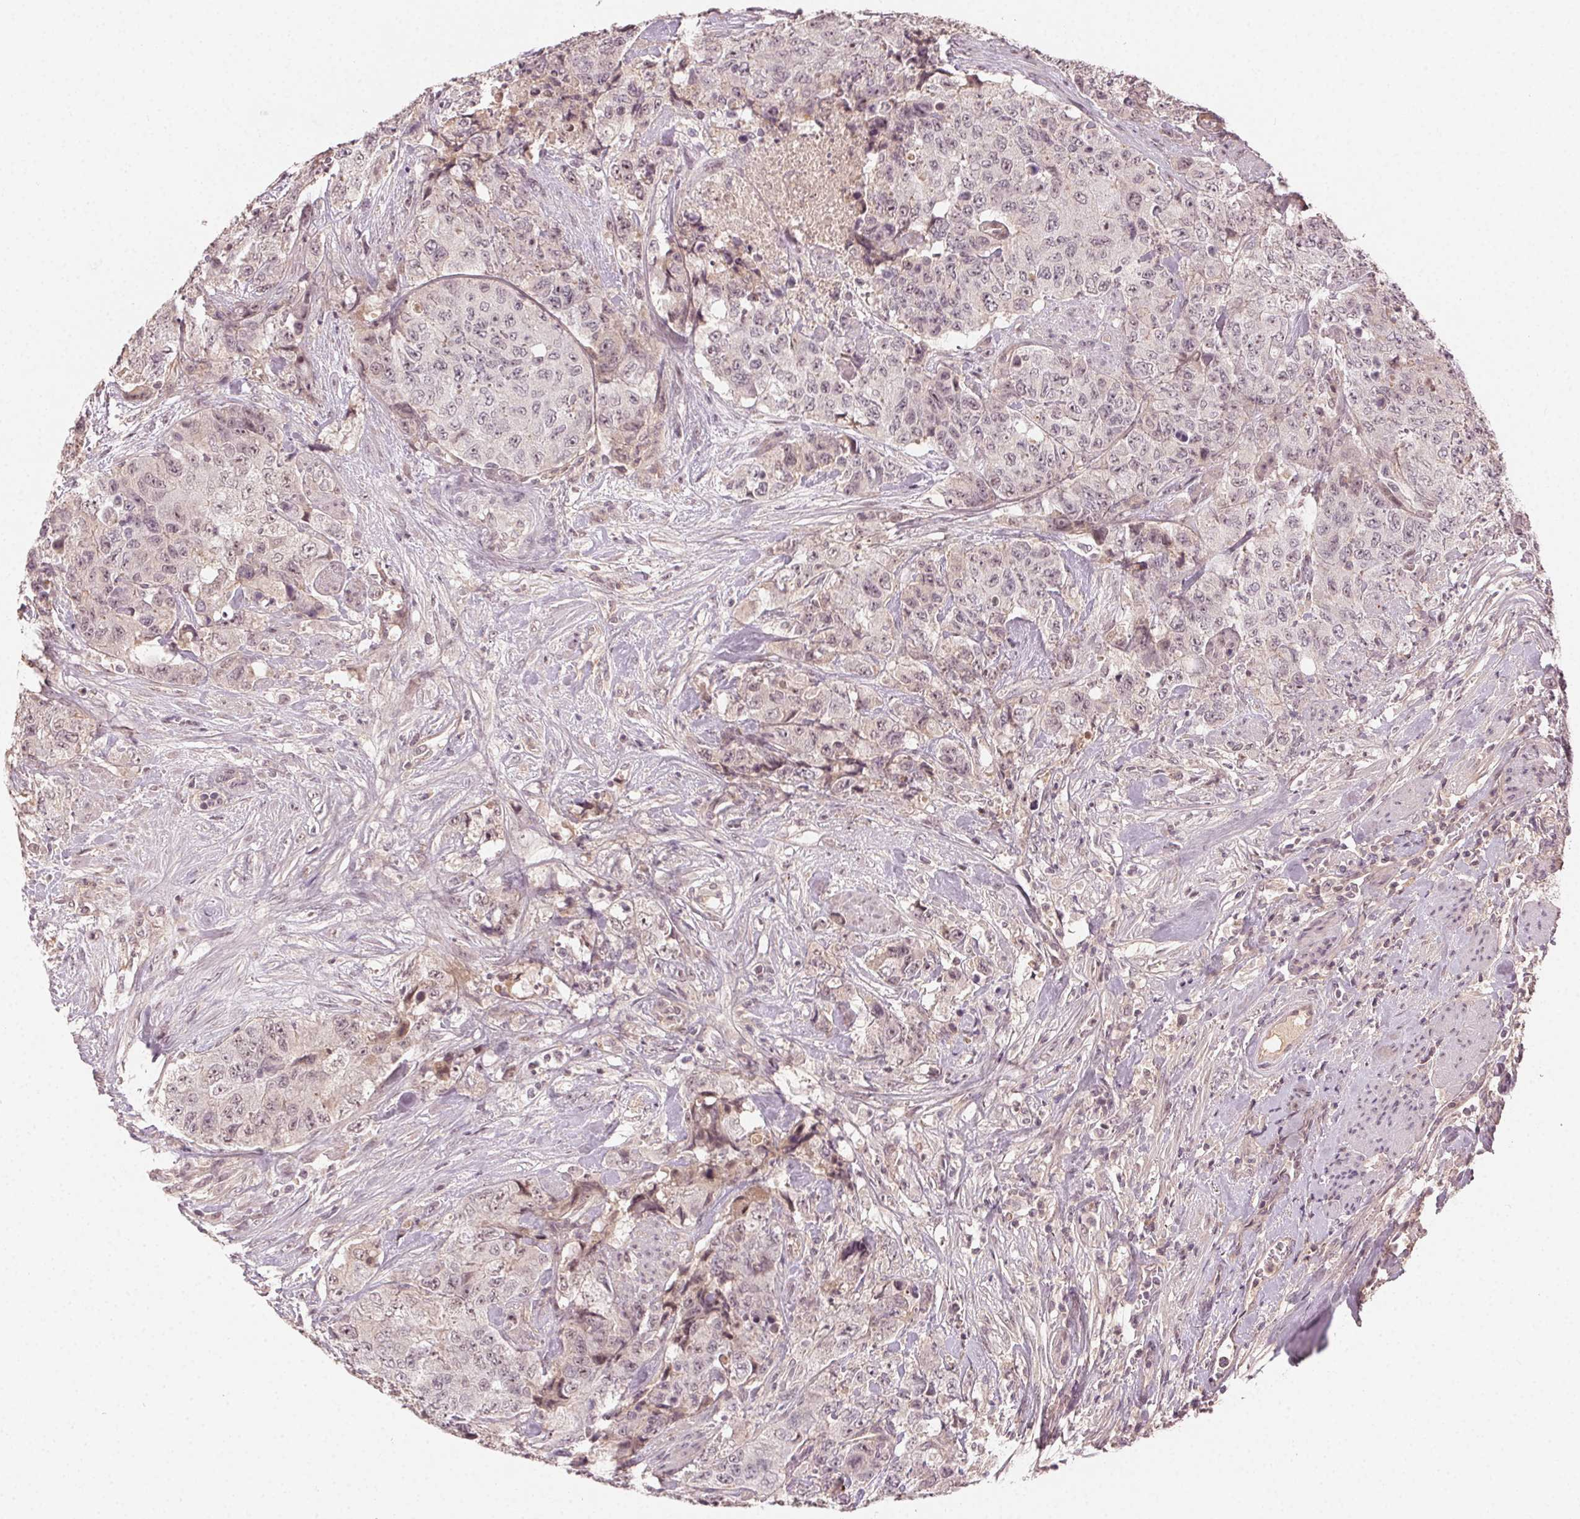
{"staining": {"intensity": "negative", "quantity": "none", "location": "none"}, "tissue": "urothelial cancer", "cell_type": "Tumor cells", "image_type": "cancer", "snomed": [{"axis": "morphology", "description": "Urothelial carcinoma, High grade"}, {"axis": "topography", "description": "Urinary bladder"}], "caption": "DAB (3,3'-diaminobenzidine) immunohistochemical staining of urothelial cancer exhibits no significant expression in tumor cells.", "gene": "TUB", "patient": {"sex": "female", "age": 78}}